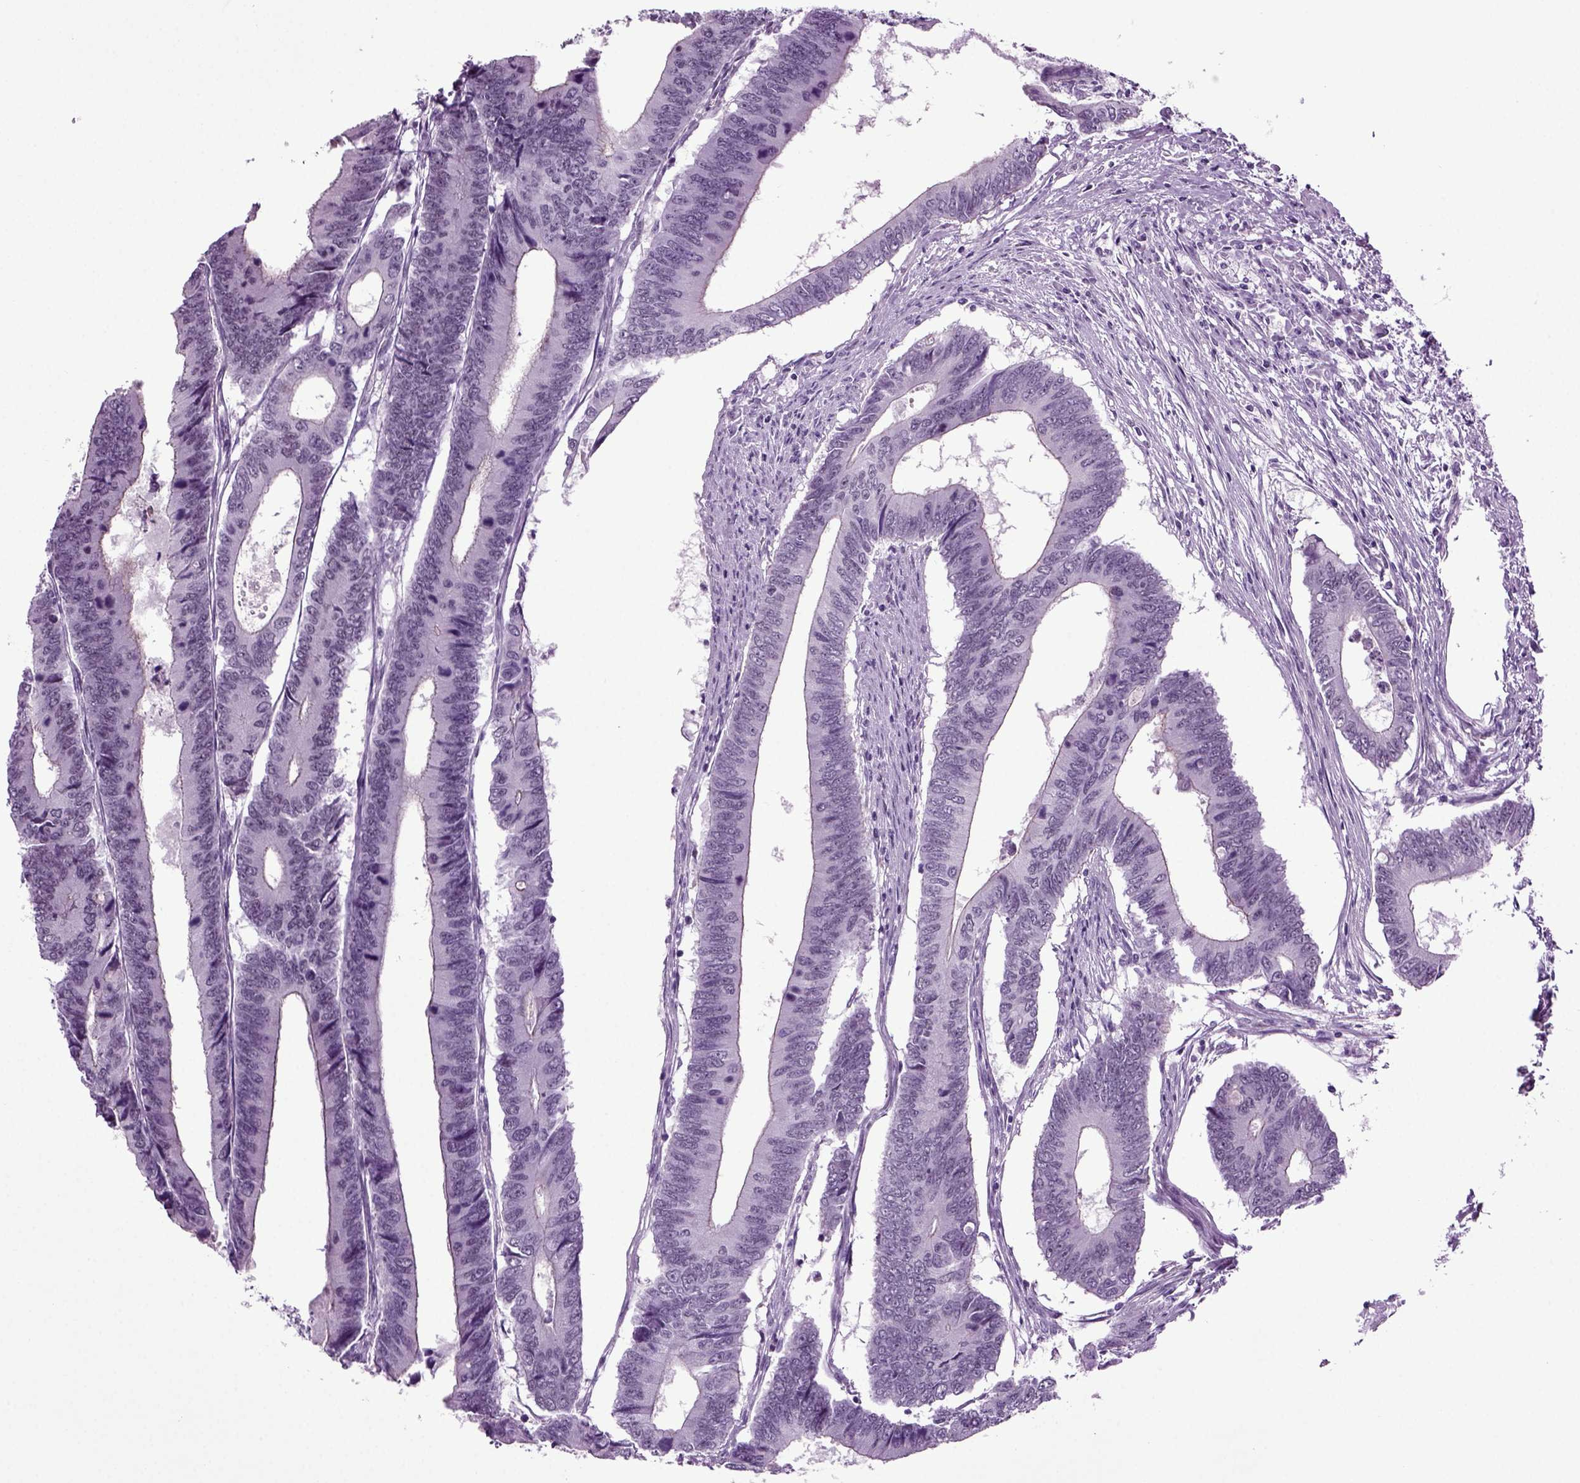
{"staining": {"intensity": "negative", "quantity": "none", "location": "none"}, "tissue": "colorectal cancer", "cell_type": "Tumor cells", "image_type": "cancer", "snomed": [{"axis": "morphology", "description": "Adenocarcinoma, NOS"}, {"axis": "topography", "description": "Colon"}], "caption": "Immunohistochemistry of colorectal cancer demonstrates no staining in tumor cells.", "gene": "RFX3", "patient": {"sex": "male", "age": 53}}